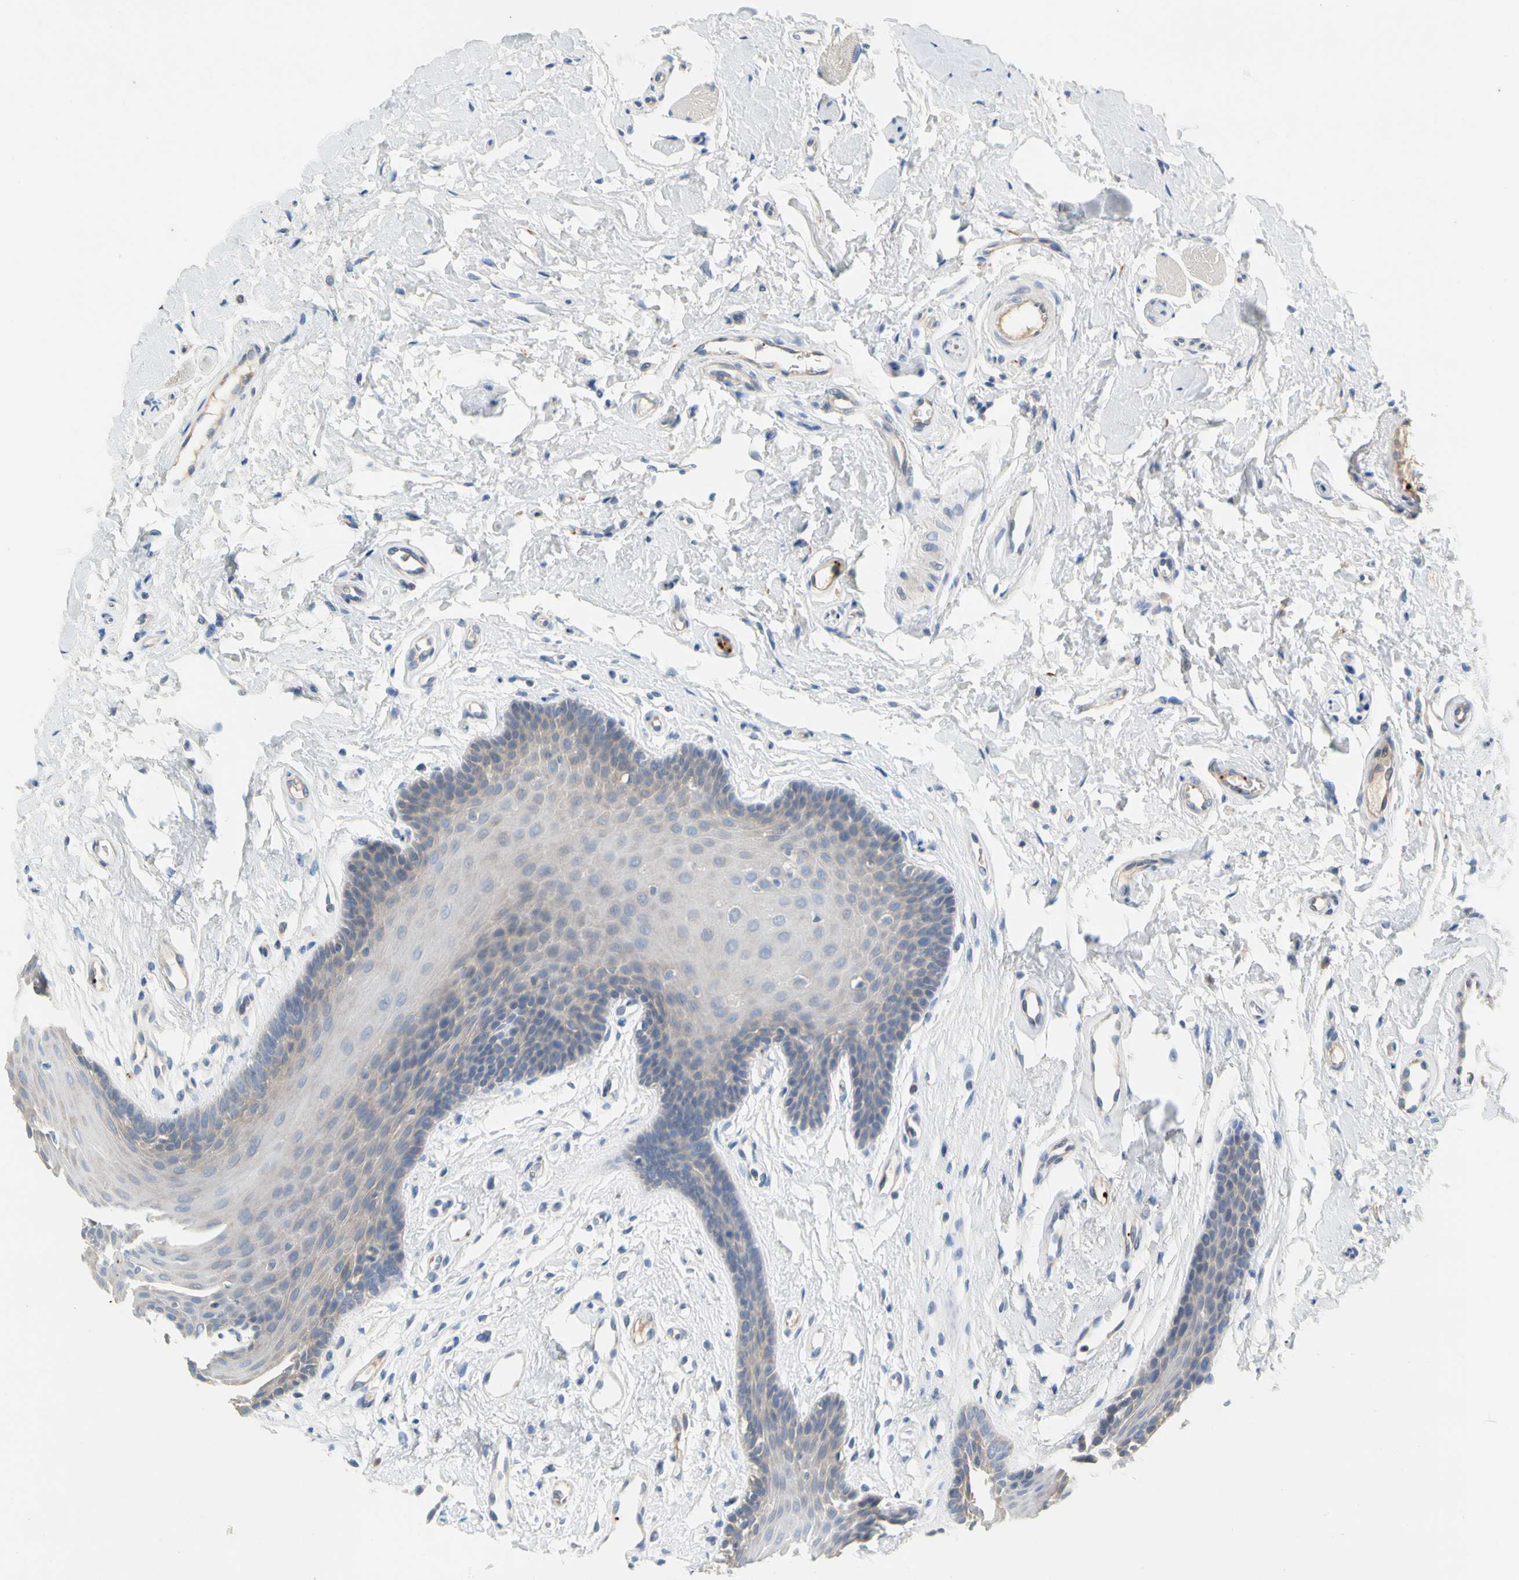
{"staining": {"intensity": "weak", "quantity": "<25%", "location": "cytoplasmic/membranous"}, "tissue": "oral mucosa", "cell_type": "Squamous epithelial cells", "image_type": "normal", "snomed": [{"axis": "morphology", "description": "Normal tissue, NOS"}, {"axis": "topography", "description": "Oral tissue"}], "caption": "An image of oral mucosa stained for a protein shows no brown staining in squamous epithelial cells.", "gene": "ENSG00000288796", "patient": {"sex": "male", "age": 62}}